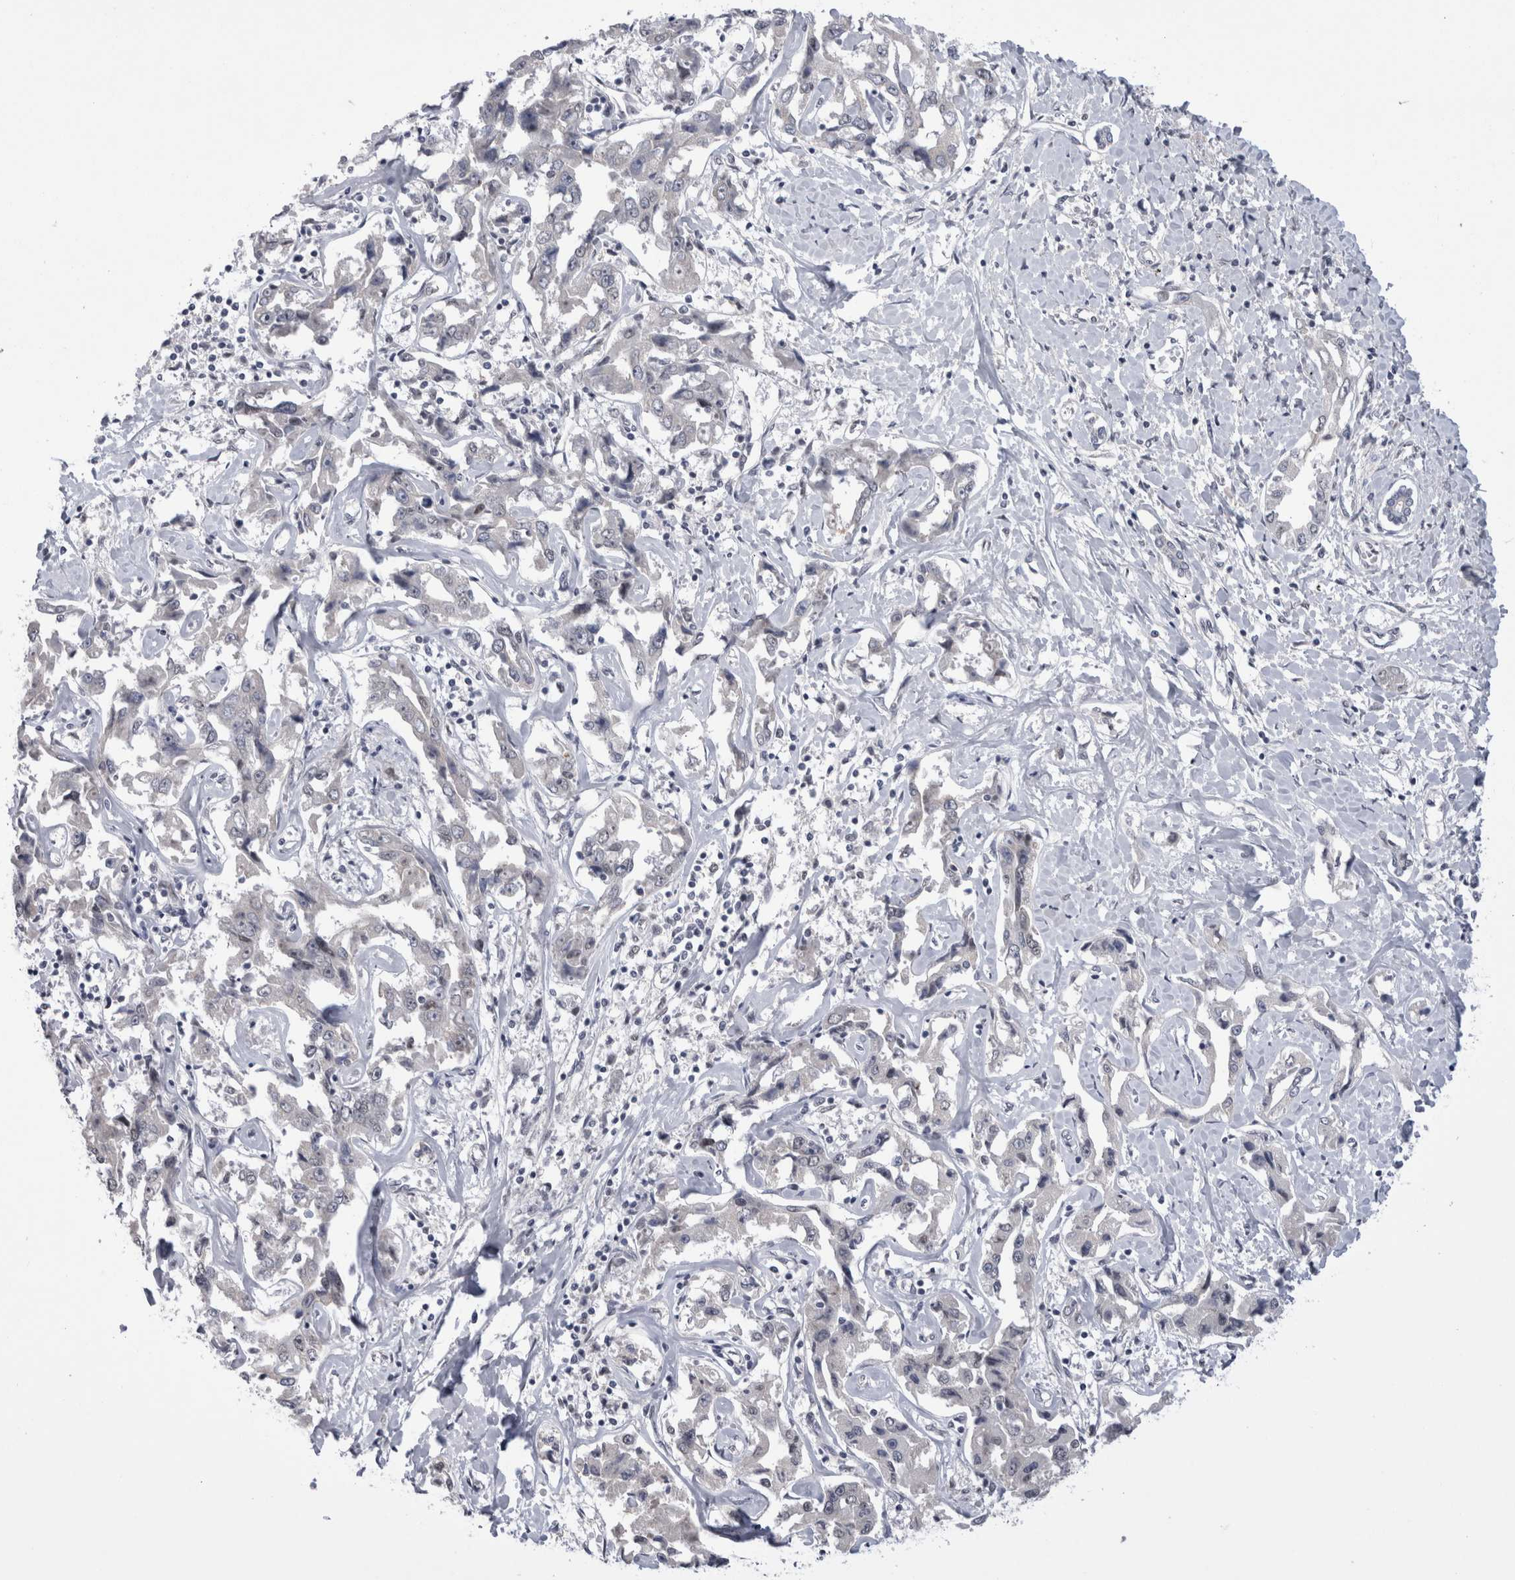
{"staining": {"intensity": "negative", "quantity": "none", "location": "none"}, "tissue": "liver cancer", "cell_type": "Tumor cells", "image_type": "cancer", "snomed": [{"axis": "morphology", "description": "Cholangiocarcinoma"}, {"axis": "topography", "description": "Liver"}], "caption": "Immunohistochemistry of human cholangiocarcinoma (liver) reveals no staining in tumor cells. The staining was performed using DAB (3,3'-diaminobenzidine) to visualize the protein expression in brown, while the nuclei were stained in blue with hematoxylin (Magnification: 20x).", "gene": "API5", "patient": {"sex": "male", "age": 59}}